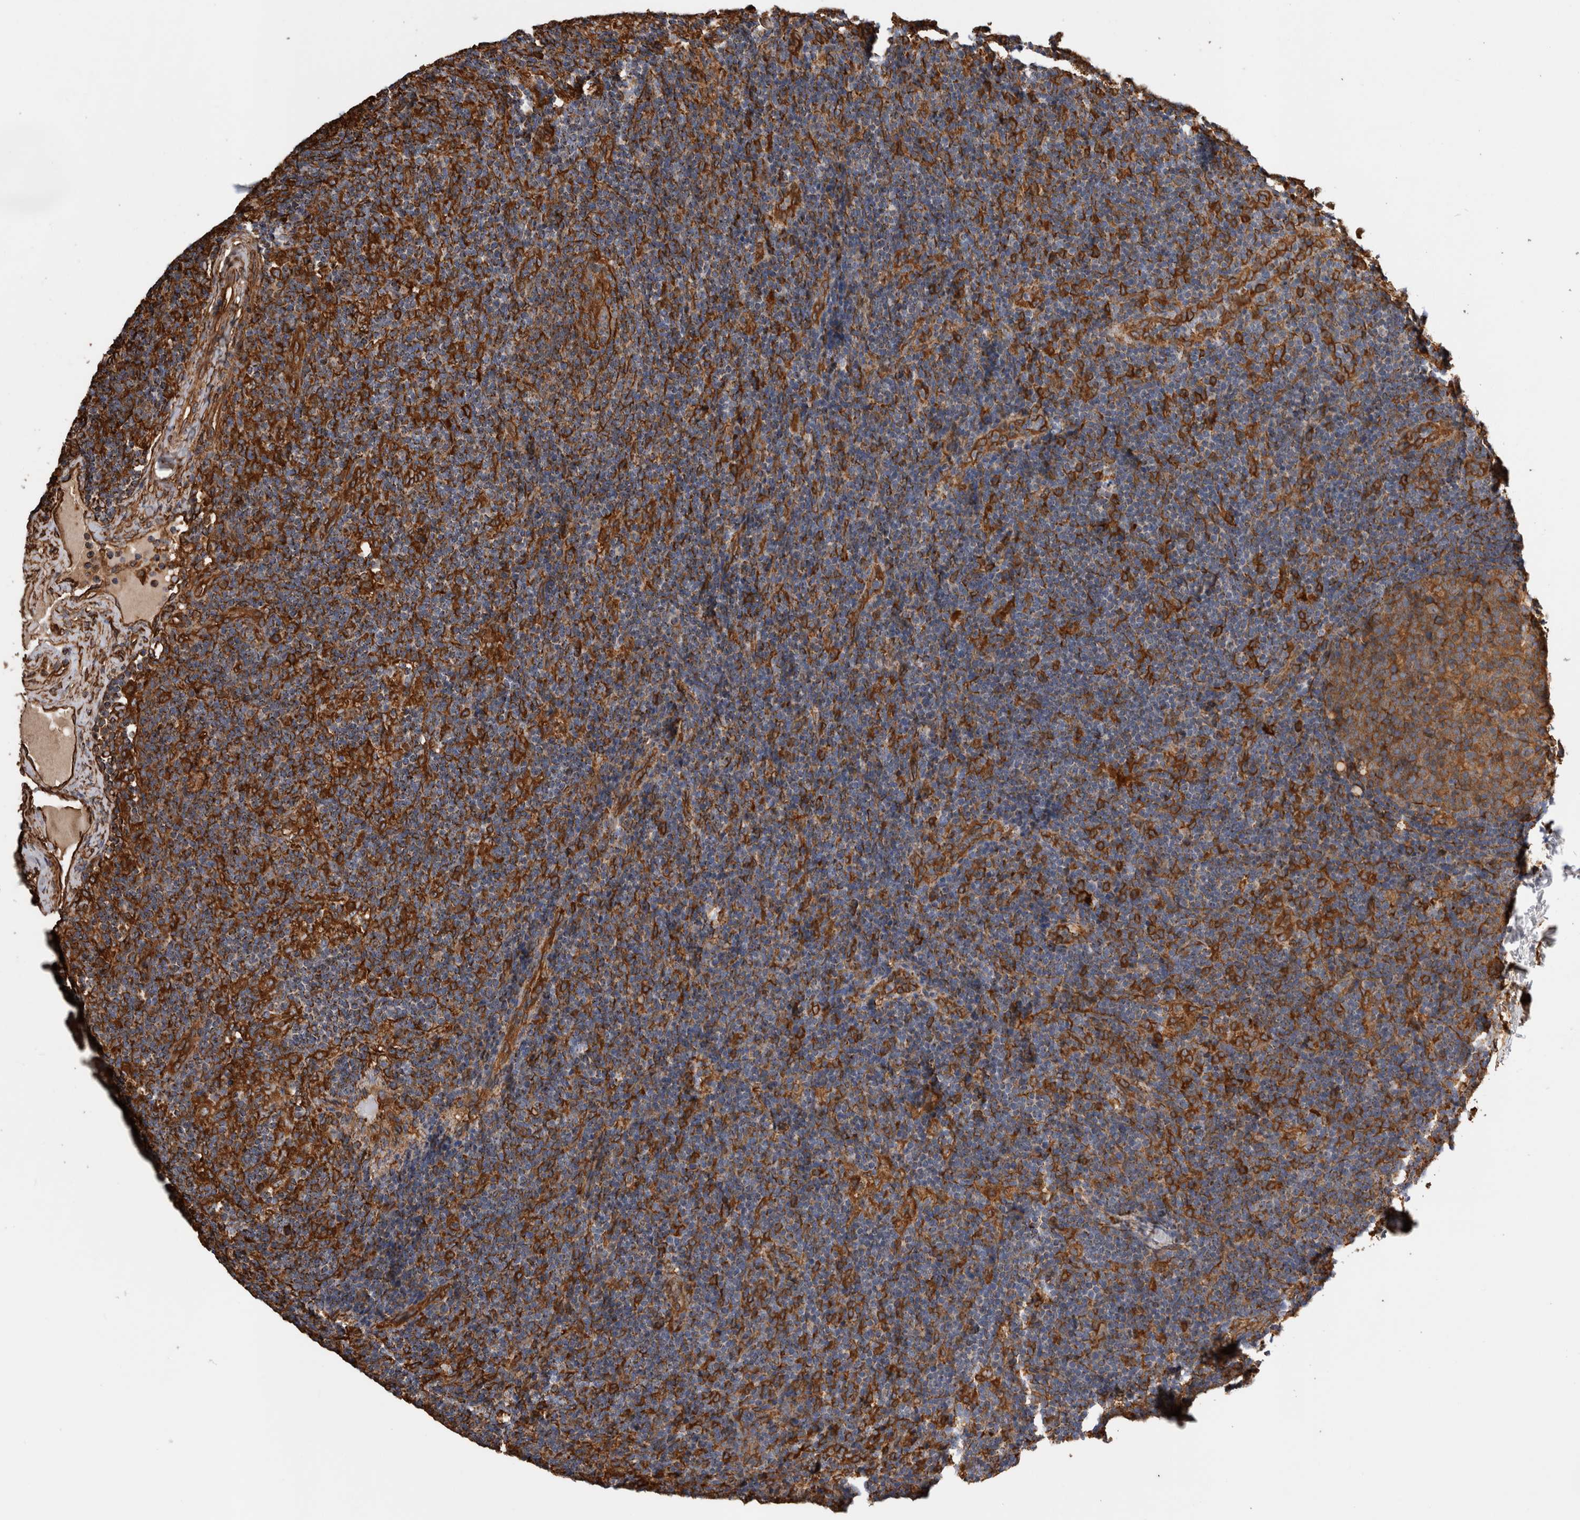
{"staining": {"intensity": "strong", "quantity": ">75%", "location": "cytoplasmic/membranous"}, "tissue": "lymph node", "cell_type": "Germinal center cells", "image_type": "normal", "snomed": [{"axis": "morphology", "description": "Normal tissue, NOS"}, {"axis": "topography", "description": "Lymph node"}], "caption": "IHC image of unremarkable lymph node: lymph node stained using immunohistochemistry (IHC) displays high levels of strong protein expression localized specifically in the cytoplasmic/membranous of germinal center cells, appearing as a cytoplasmic/membranous brown color.", "gene": "ZNF397", "patient": {"sex": "female", "age": 22}}